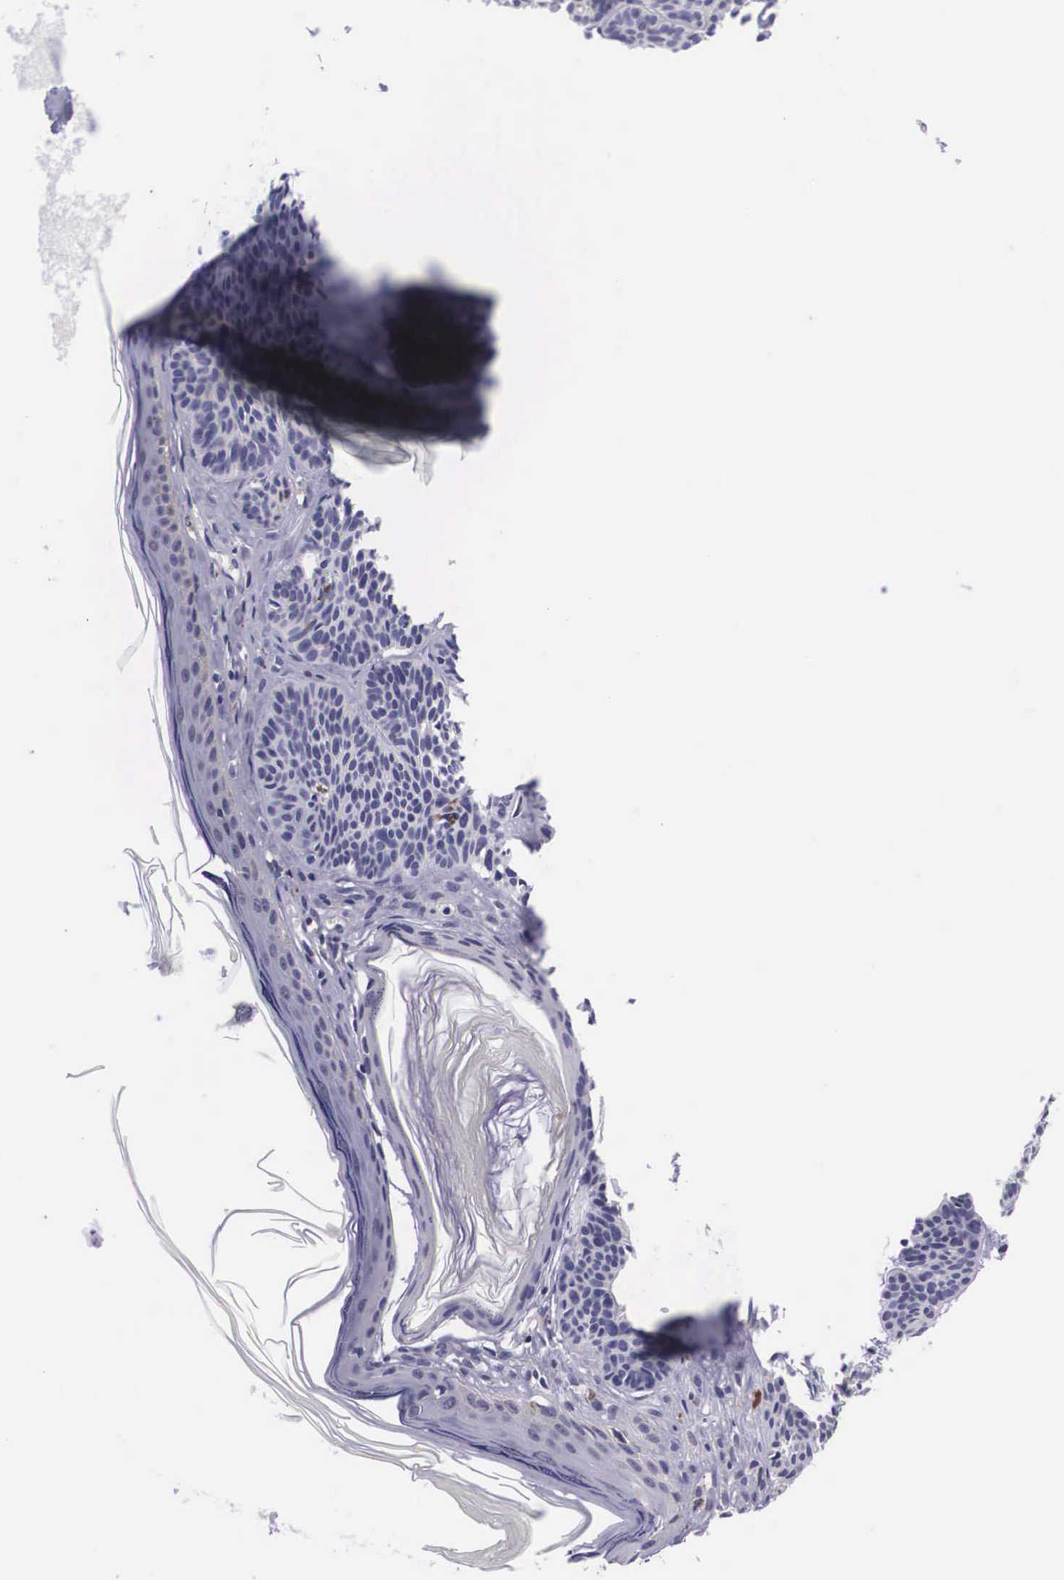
{"staining": {"intensity": "negative", "quantity": "none", "location": "none"}, "tissue": "skin cancer", "cell_type": "Tumor cells", "image_type": "cancer", "snomed": [{"axis": "morphology", "description": "Basal cell carcinoma"}, {"axis": "topography", "description": "Skin"}], "caption": "A micrograph of human basal cell carcinoma (skin) is negative for staining in tumor cells.", "gene": "CRELD2", "patient": {"sex": "female", "age": 62}}